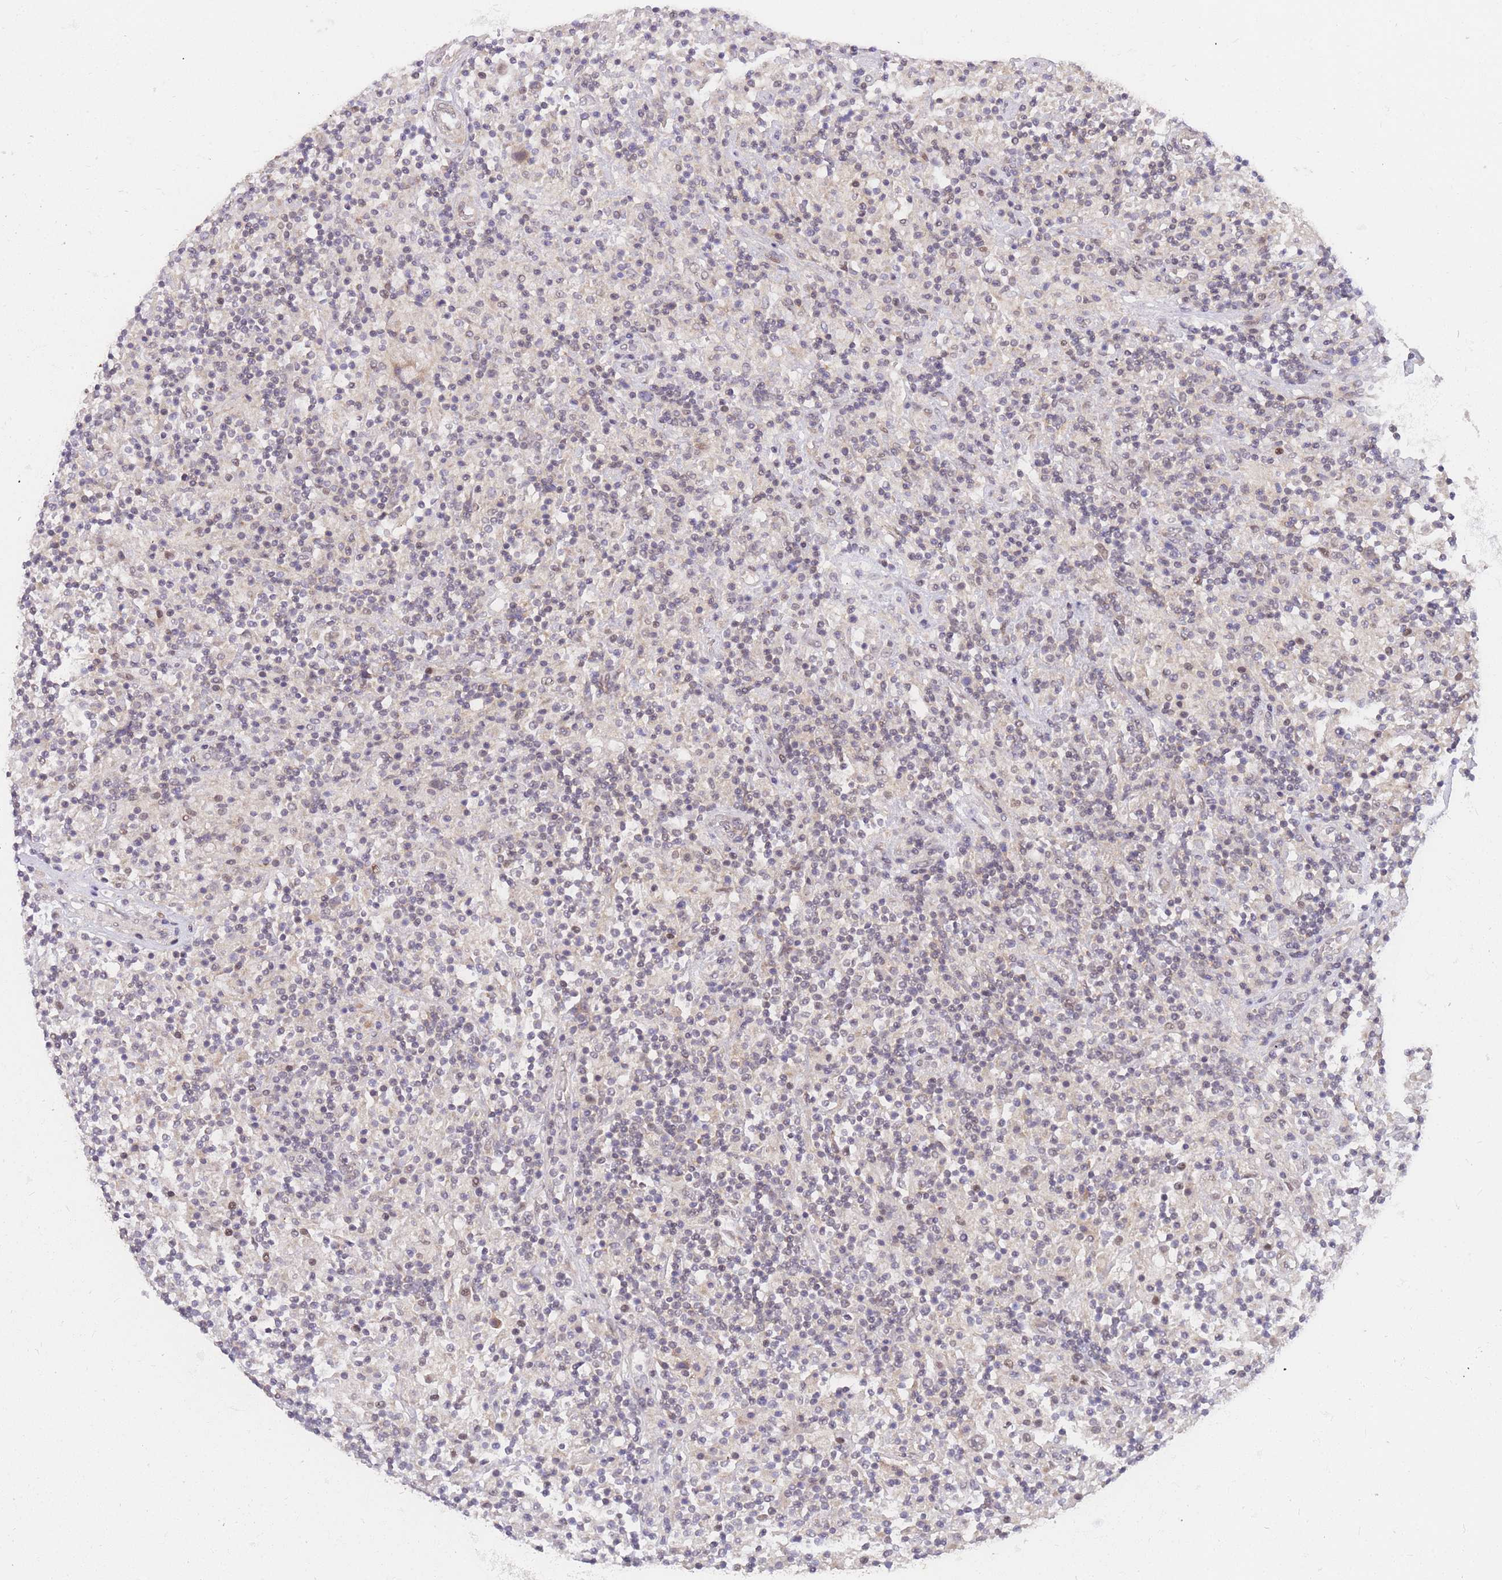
{"staining": {"intensity": "negative", "quantity": "none", "location": "none"}, "tissue": "lymphoma", "cell_type": "Tumor cells", "image_type": "cancer", "snomed": [{"axis": "morphology", "description": "Hodgkin's disease, NOS"}, {"axis": "topography", "description": "Lymph node"}], "caption": "This micrograph is of lymphoma stained with immunohistochemistry to label a protein in brown with the nuclei are counter-stained blue. There is no expression in tumor cells. (Brightfield microscopy of DAB (3,3'-diaminobenzidine) IHC at high magnification).", "gene": "MINDY2", "patient": {"sex": "male", "age": 70}}